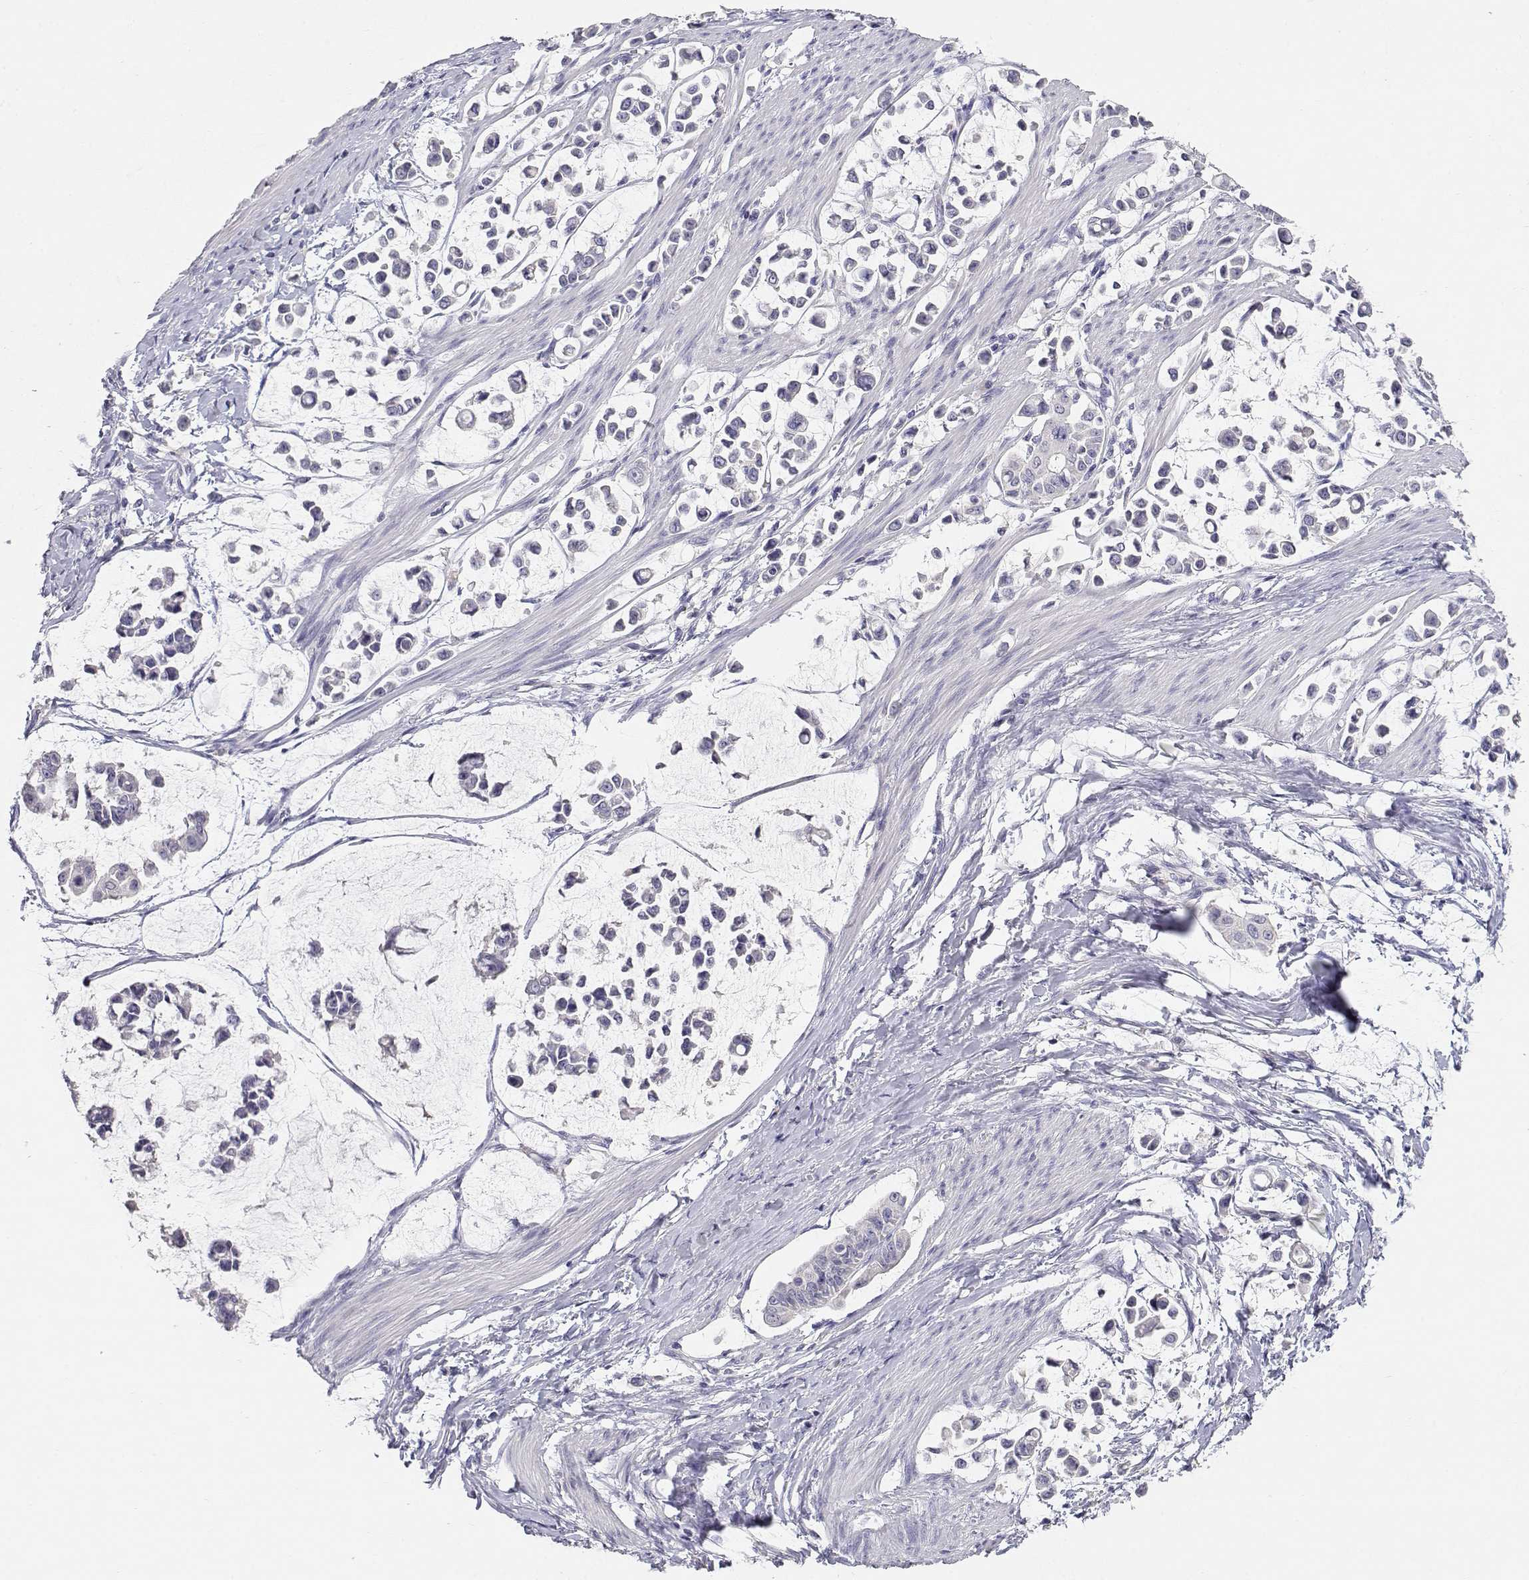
{"staining": {"intensity": "negative", "quantity": "none", "location": "none"}, "tissue": "stomach cancer", "cell_type": "Tumor cells", "image_type": "cancer", "snomed": [{"axis": "morphology", "description": "Adenocarcinoma, NOS"}, {"axis": "topography", "description": "Stomach"}], "caption": "High power microscopy photomicrograph of an IHC photomicrograph of stomach adenocarcinoma, revealing no significant staining in tumor cells.", "gene": "ADA", "patient": {"sex": "male", "age": 82}}